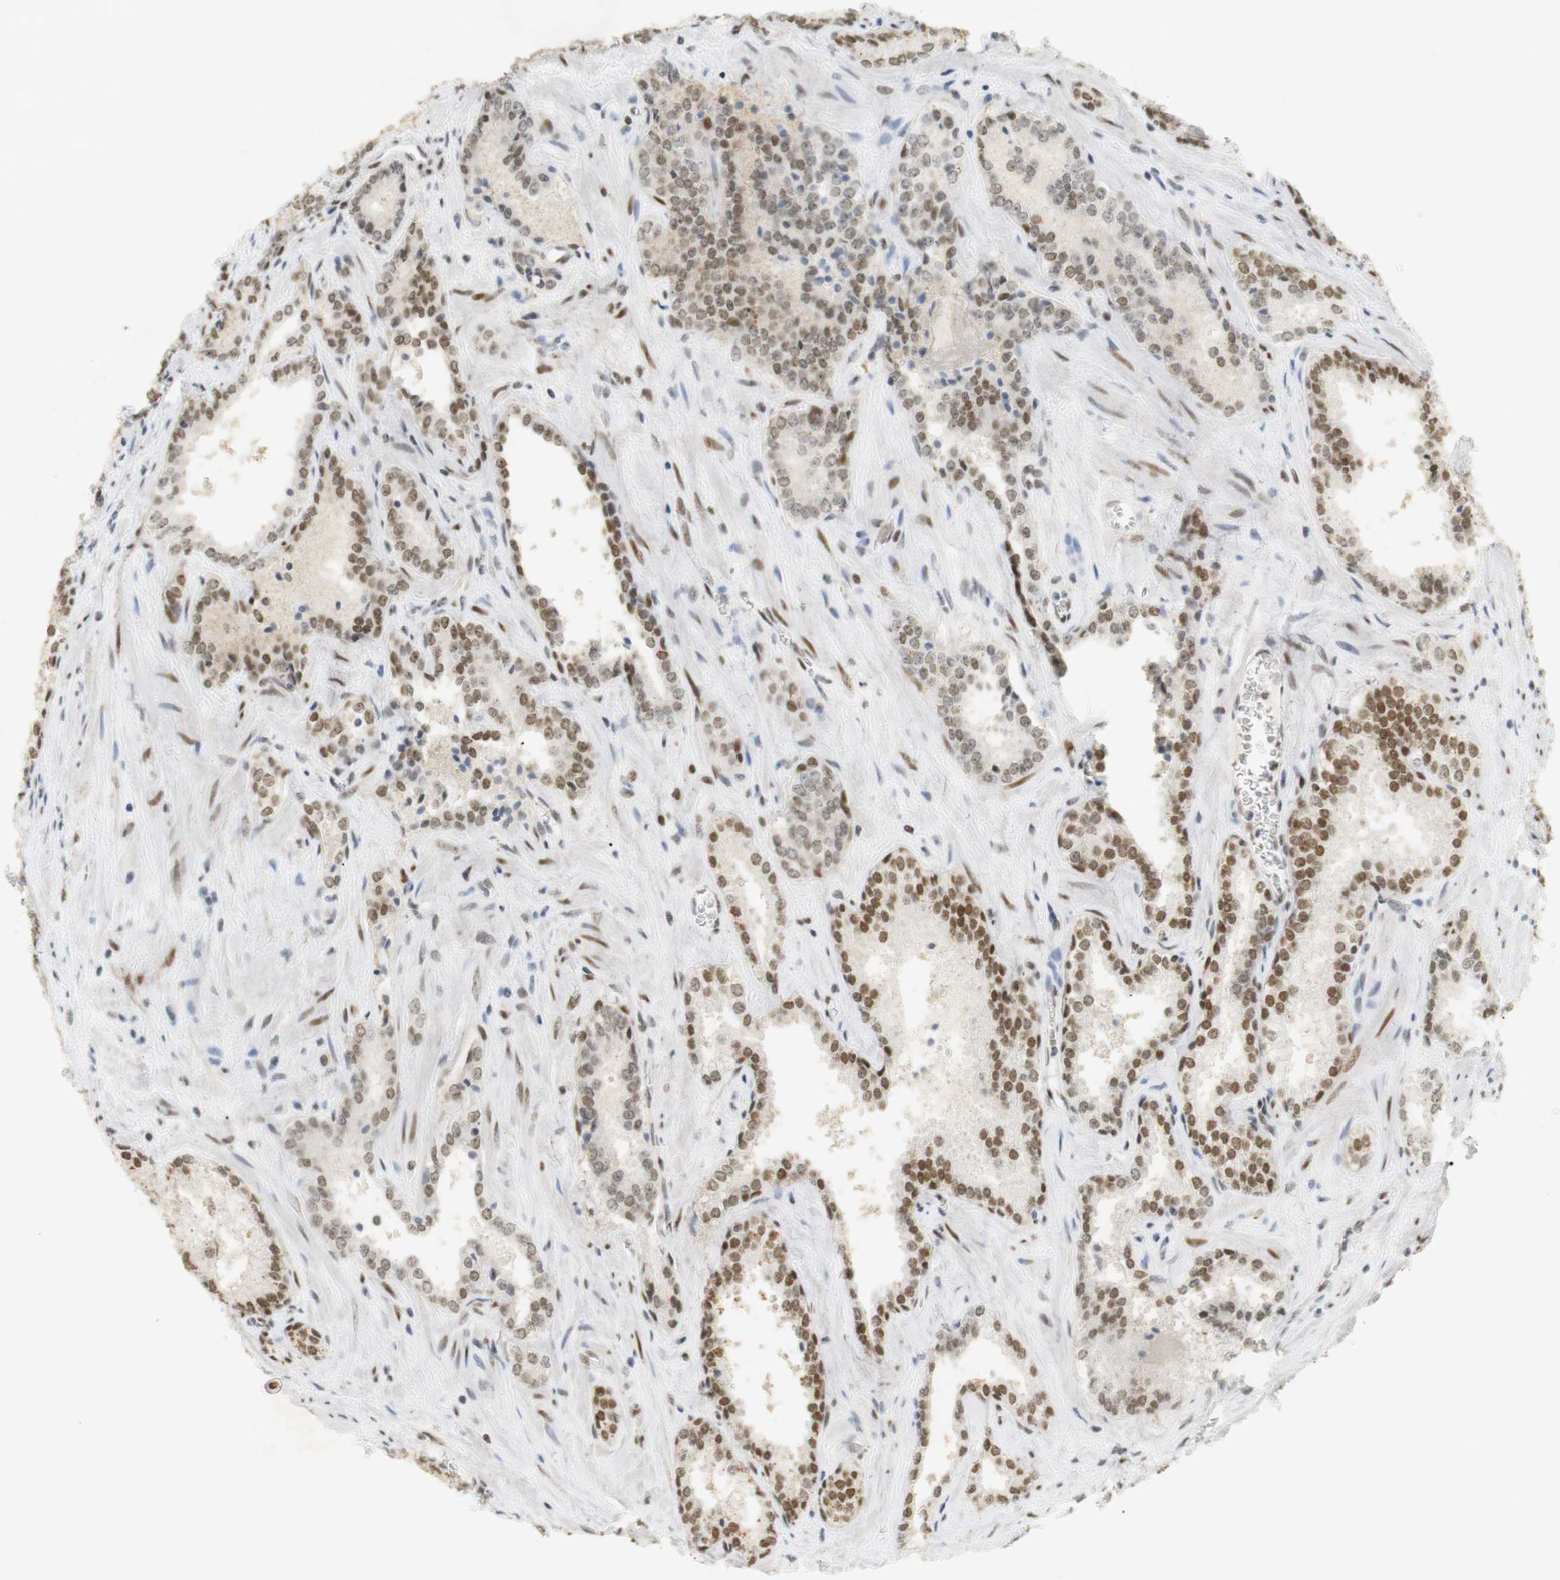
{"staining": {"intensity": "moderate", "quantity": ">75%", "location": "nuclear"}, "tissue": "prostate cancer", "cell_type": "Tumor cells", "image_type": "cancer", "snomed": [{"axis": "morphology", "description": "Adenocarcinoma, Low grade"}, {"axis": "topography", "description": "Prostate"}], "caption": "Prostate low-grade adenocarcinoma was stained to show a protein in brown. There is medium levels of moderate nuclear staining in about >75% of tumor cells. (DAB IHC with brightfield microscopy, high magnification).", "gene": "BMI1", "patient": {"sex": "male", "age": 60}}